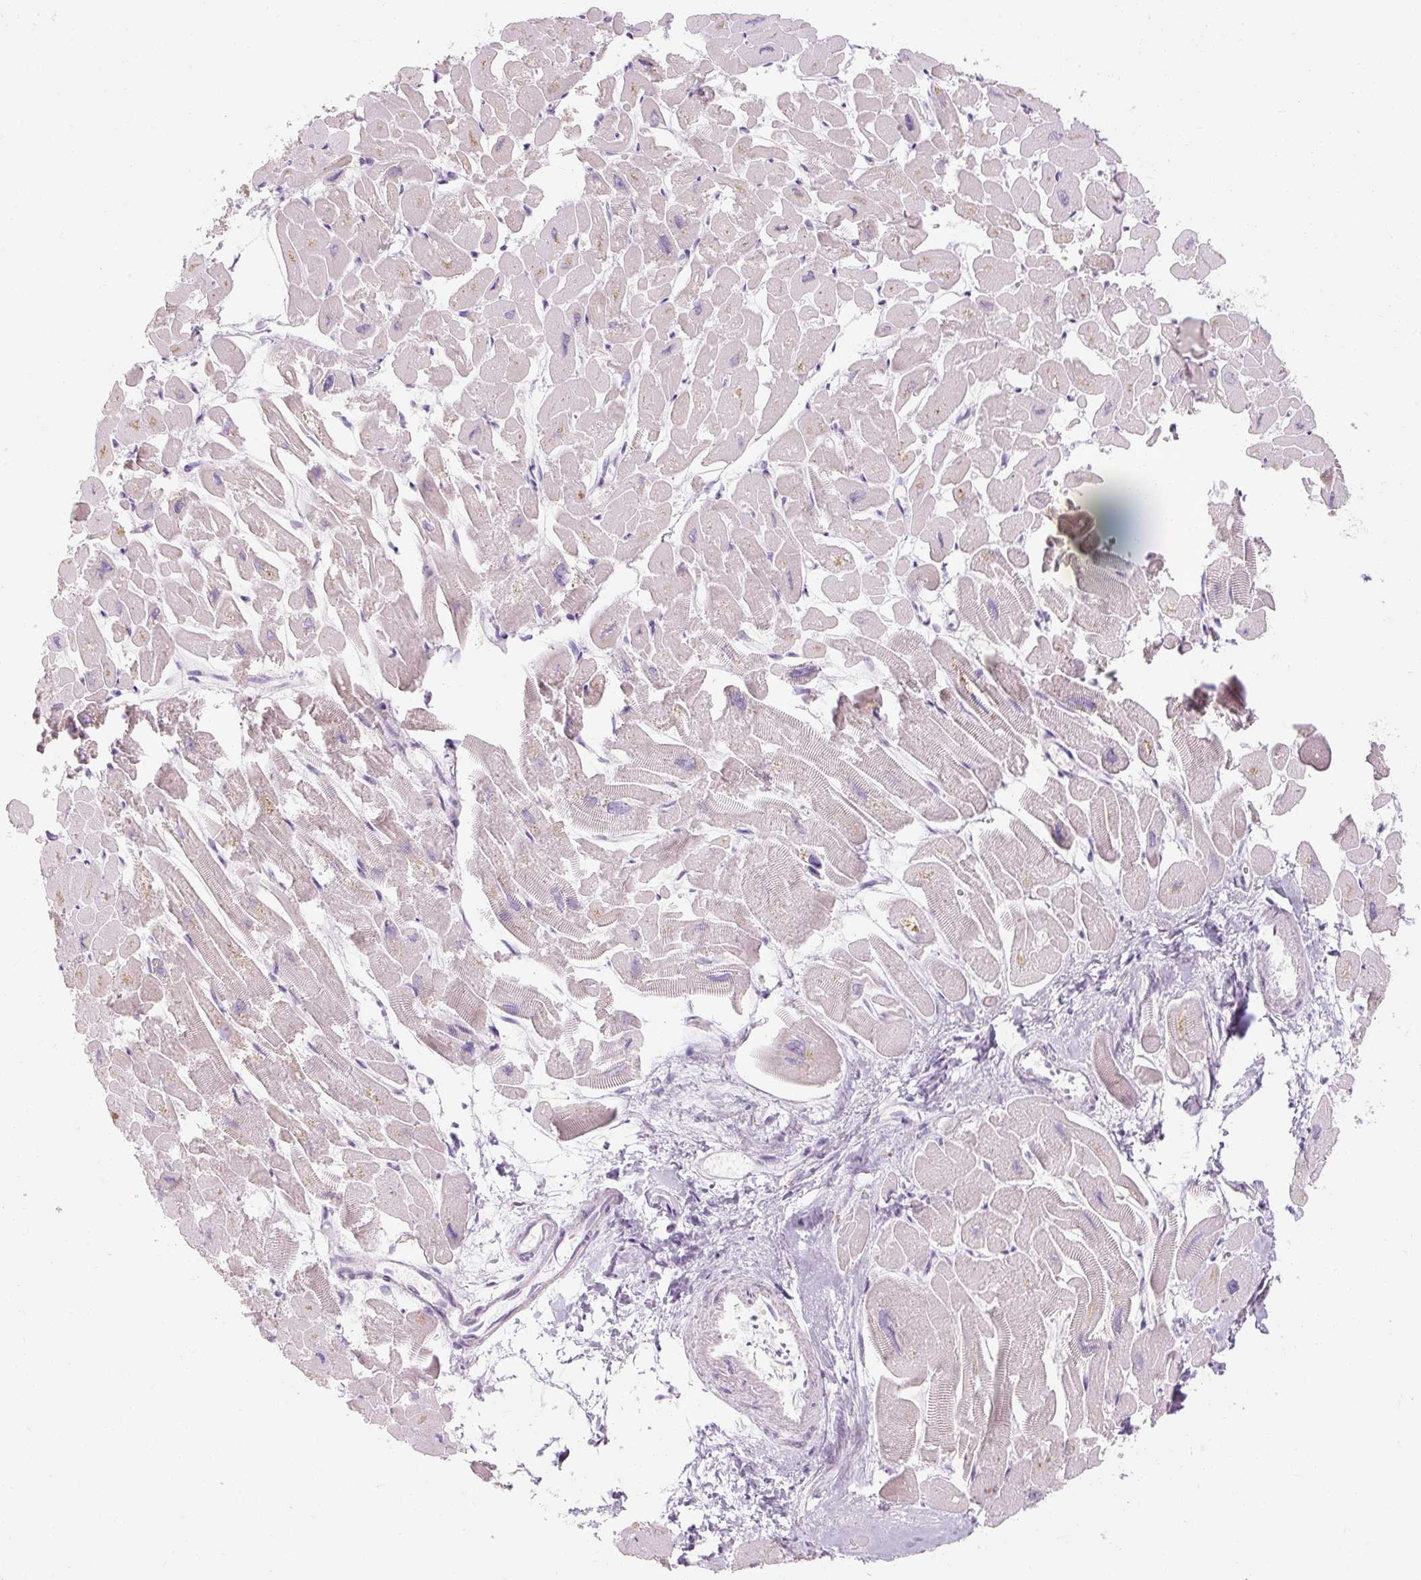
{"staining": {"intensity": "moderate", "quantity": "<25%", "location": "cytoplasmic/membranous"}, "tissue": "heart muscle", "cell_type": "Cardiomyocytes", "image_type": "normal", "snomed": [{"axis": "morphology", "description": "Normal tissue, NOS"}, {"axis": "topography", "description": "Heart"}], "caption": "Immunohistochemical staining of benign human heart muscle reveals low levels of moderate cytoplasmic/membranous positivity in about <25% of cardiomyocytes. Ihc stains the protein of interest in brown and the nuclei are stained blue.", "gene": "NFE2L3", "patient": {"sex": "male", "age": 54}}